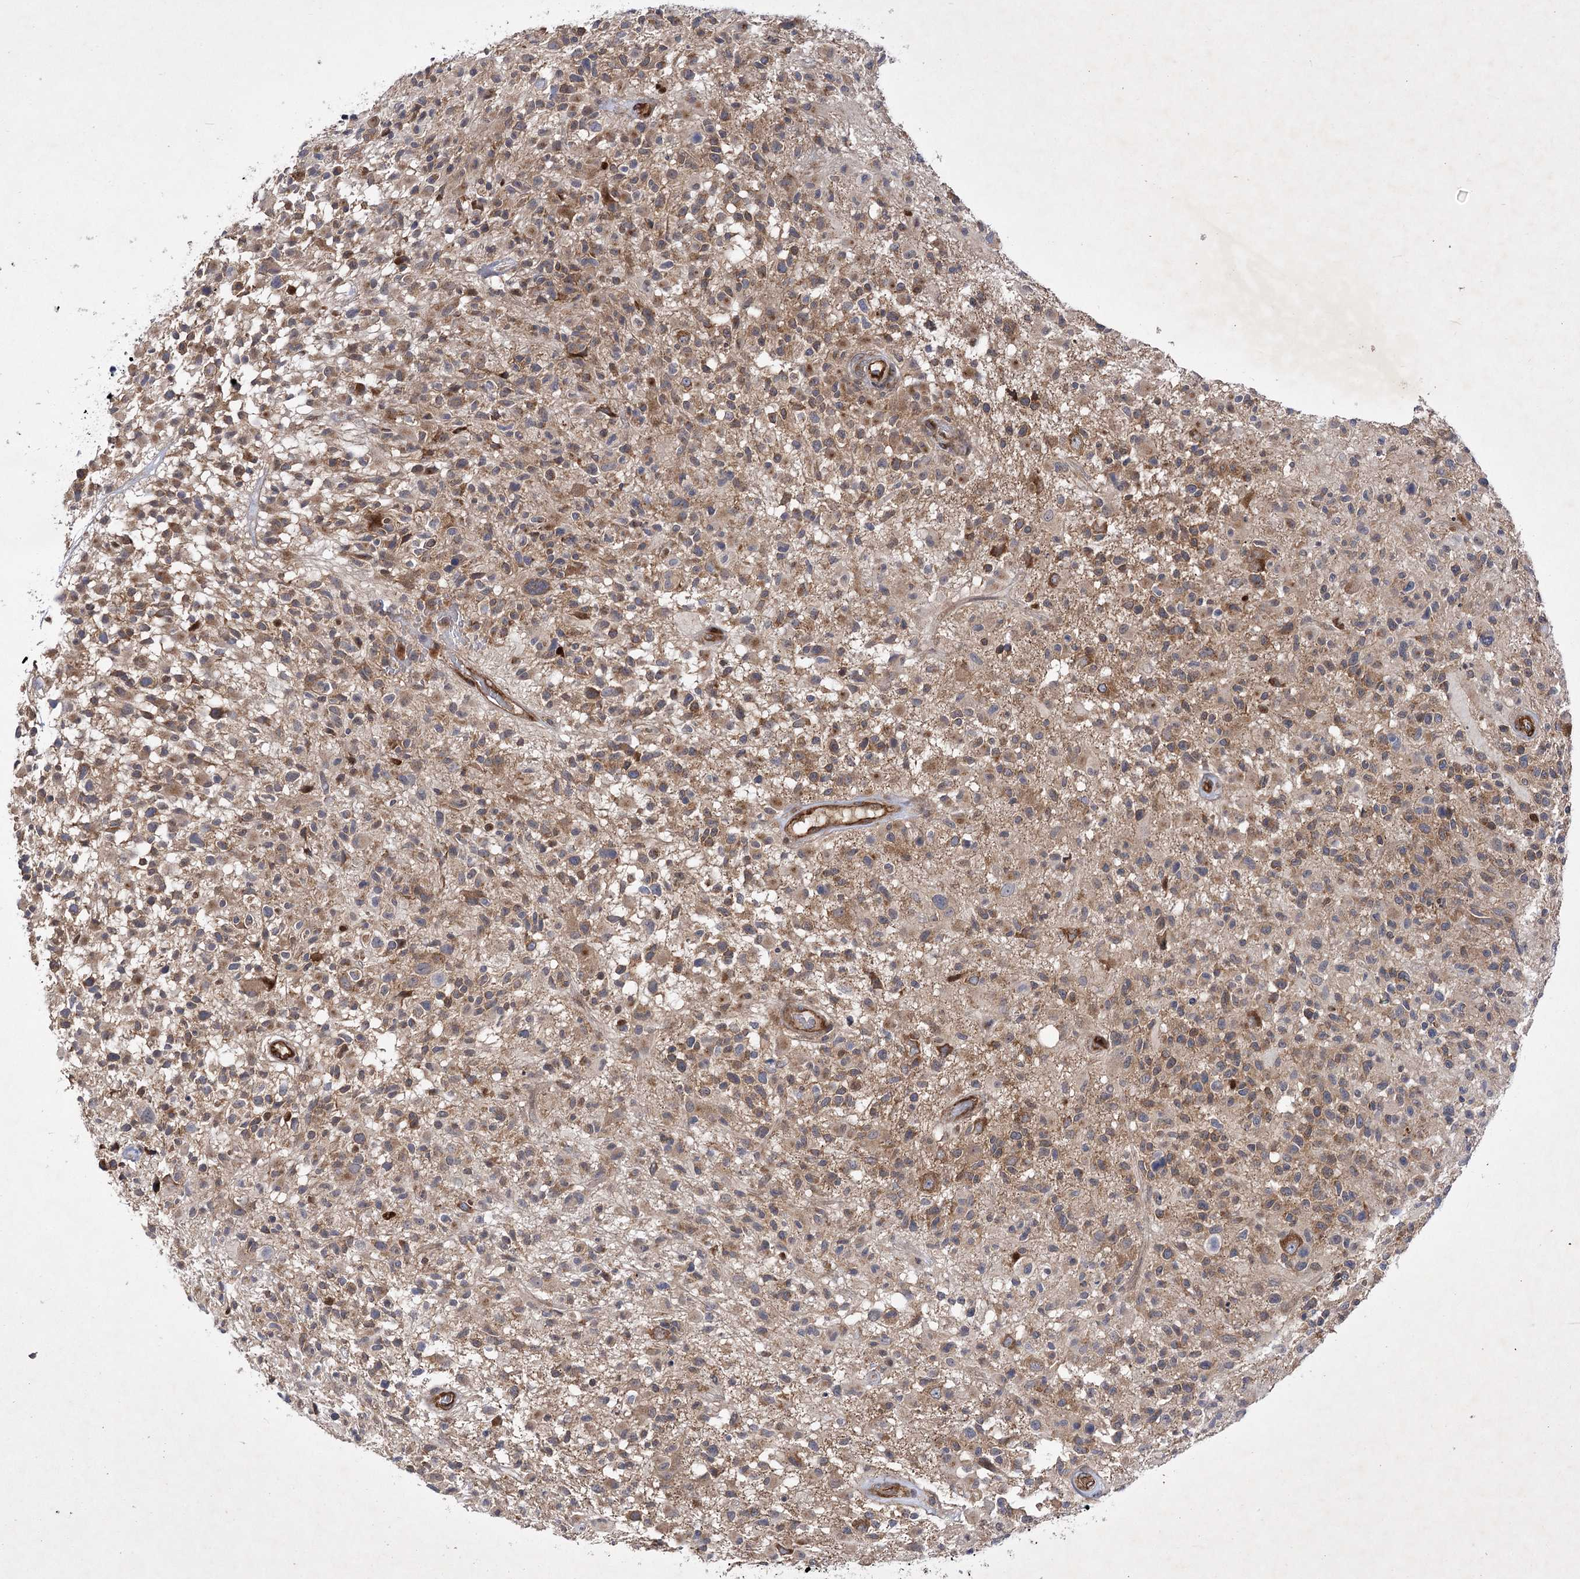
{"staining": {"intensity": "weak", "quantity": "25%-75%", "location": "cytoplasmic/membranous"}, "tissue": "glioma", "cell_type": "Tumor cells", "image_type": "cancer", "snomed": [{"axis": "morphology", "description": "Glioma, malignant, High grade"}, {"axis": "morphology", "description": "Glioblastoma, NOS"}, {"axis": "topography", "description": "Brain"}], "caption": "Immunohistochemistry (DAB) staining of human glioma exhibits weak cytoplasmic/membranous protein positivity in about 25%-75% of tumor cells.", "gene": "ARHGAP31", "patient": {"sex": "male", "age": 60}}